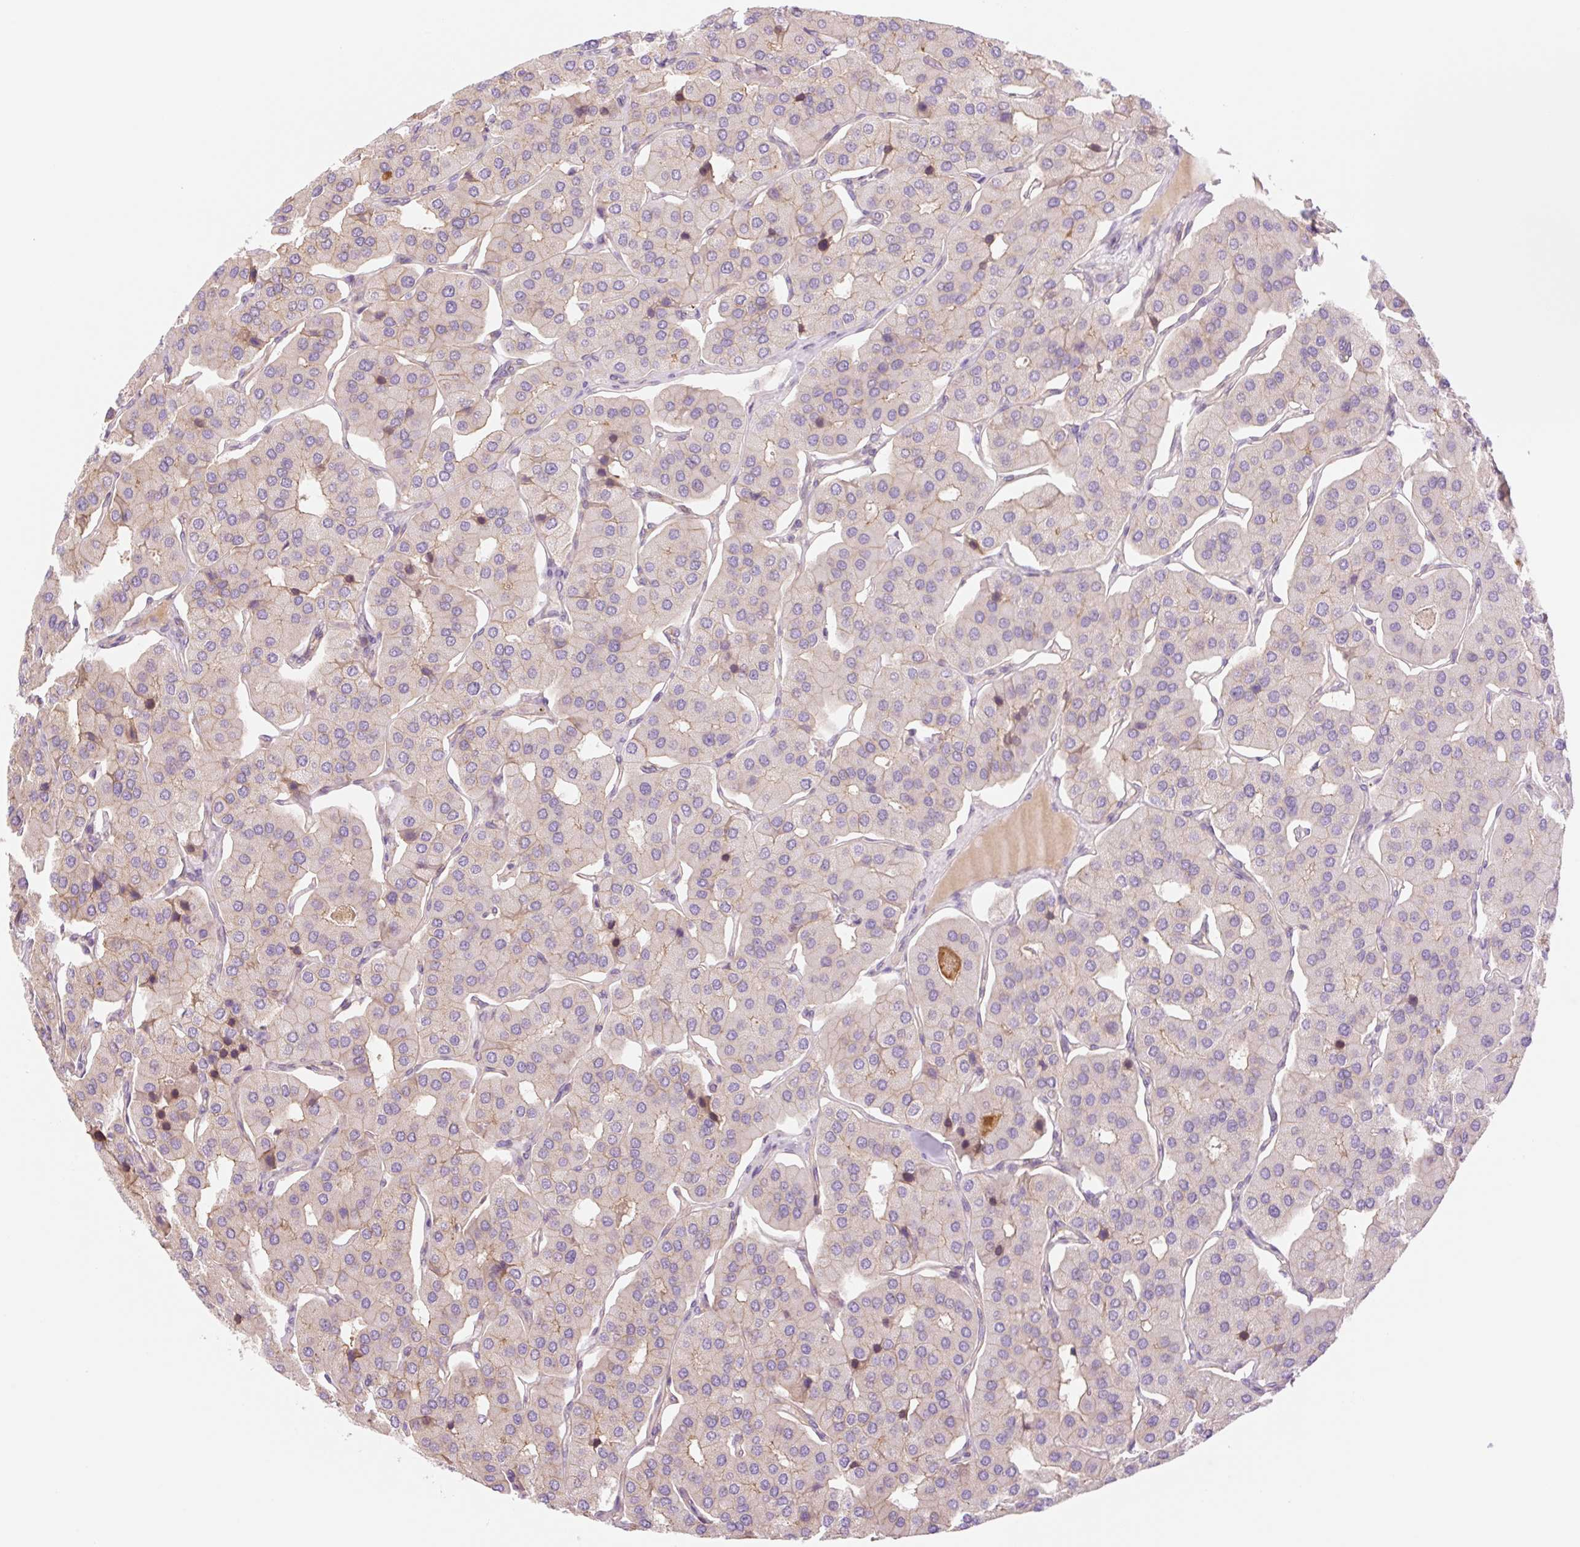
{"staining": {"intensity": "weak", "quantity": "<25%", "location": "cytoplasmic/membranous"}, "tissue": "parathyroid gland", "cell_type": "Glandular cells", "image_type": "normal", "snomed": [{"axis": "morphology", "description": "Normal tissue, NOS"}, {"axis": "morphology", "description": "Adenoma, NOS"}, {"axis": "topography", "description": "Parathyroid gland"}], "caption": "Protein analysis of benign parathyroid gland displays no significant staining in glandular cells. (DAB (3,3'-diaminobenzidine) IHC with hematoxylin counter stain).", "gene": "NLRP5", "patient": {"sex": "female", "age": 86}}